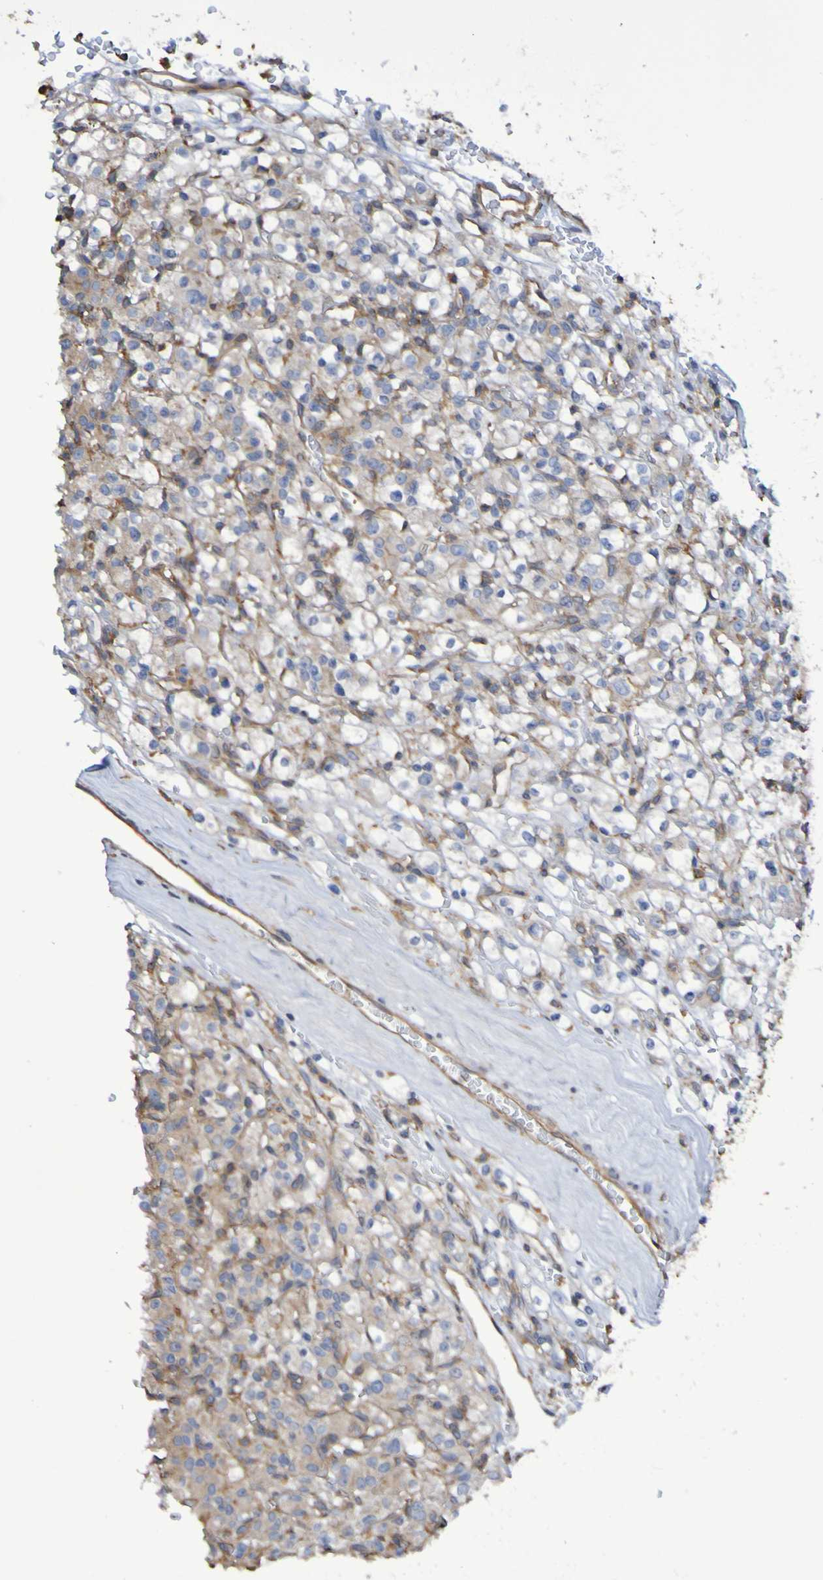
{"staining": {"intensity": "weak", "quantity": "<25%", "location": "cytoplasmic/membranous"}, "tissue": "renal cancer", "cell_type": "Tumor cells", "image_type": "cancer", "snomed": [{"axis": "morphology", "description": "Normal tissue, NOS"}, {"axis": "morphology", "description": "Adenocarcinoma, NOS"}, {"axis": "topography", "description": "Kidney"}], "caption": "The IHC histopathology image has no significant expression in tumor cells of renal cancer tissue. (DAB immunohistochemistry (IHC), high magnification).", "gene": "SYNJ1", "patient": {"sex": "female", "age": 72}}